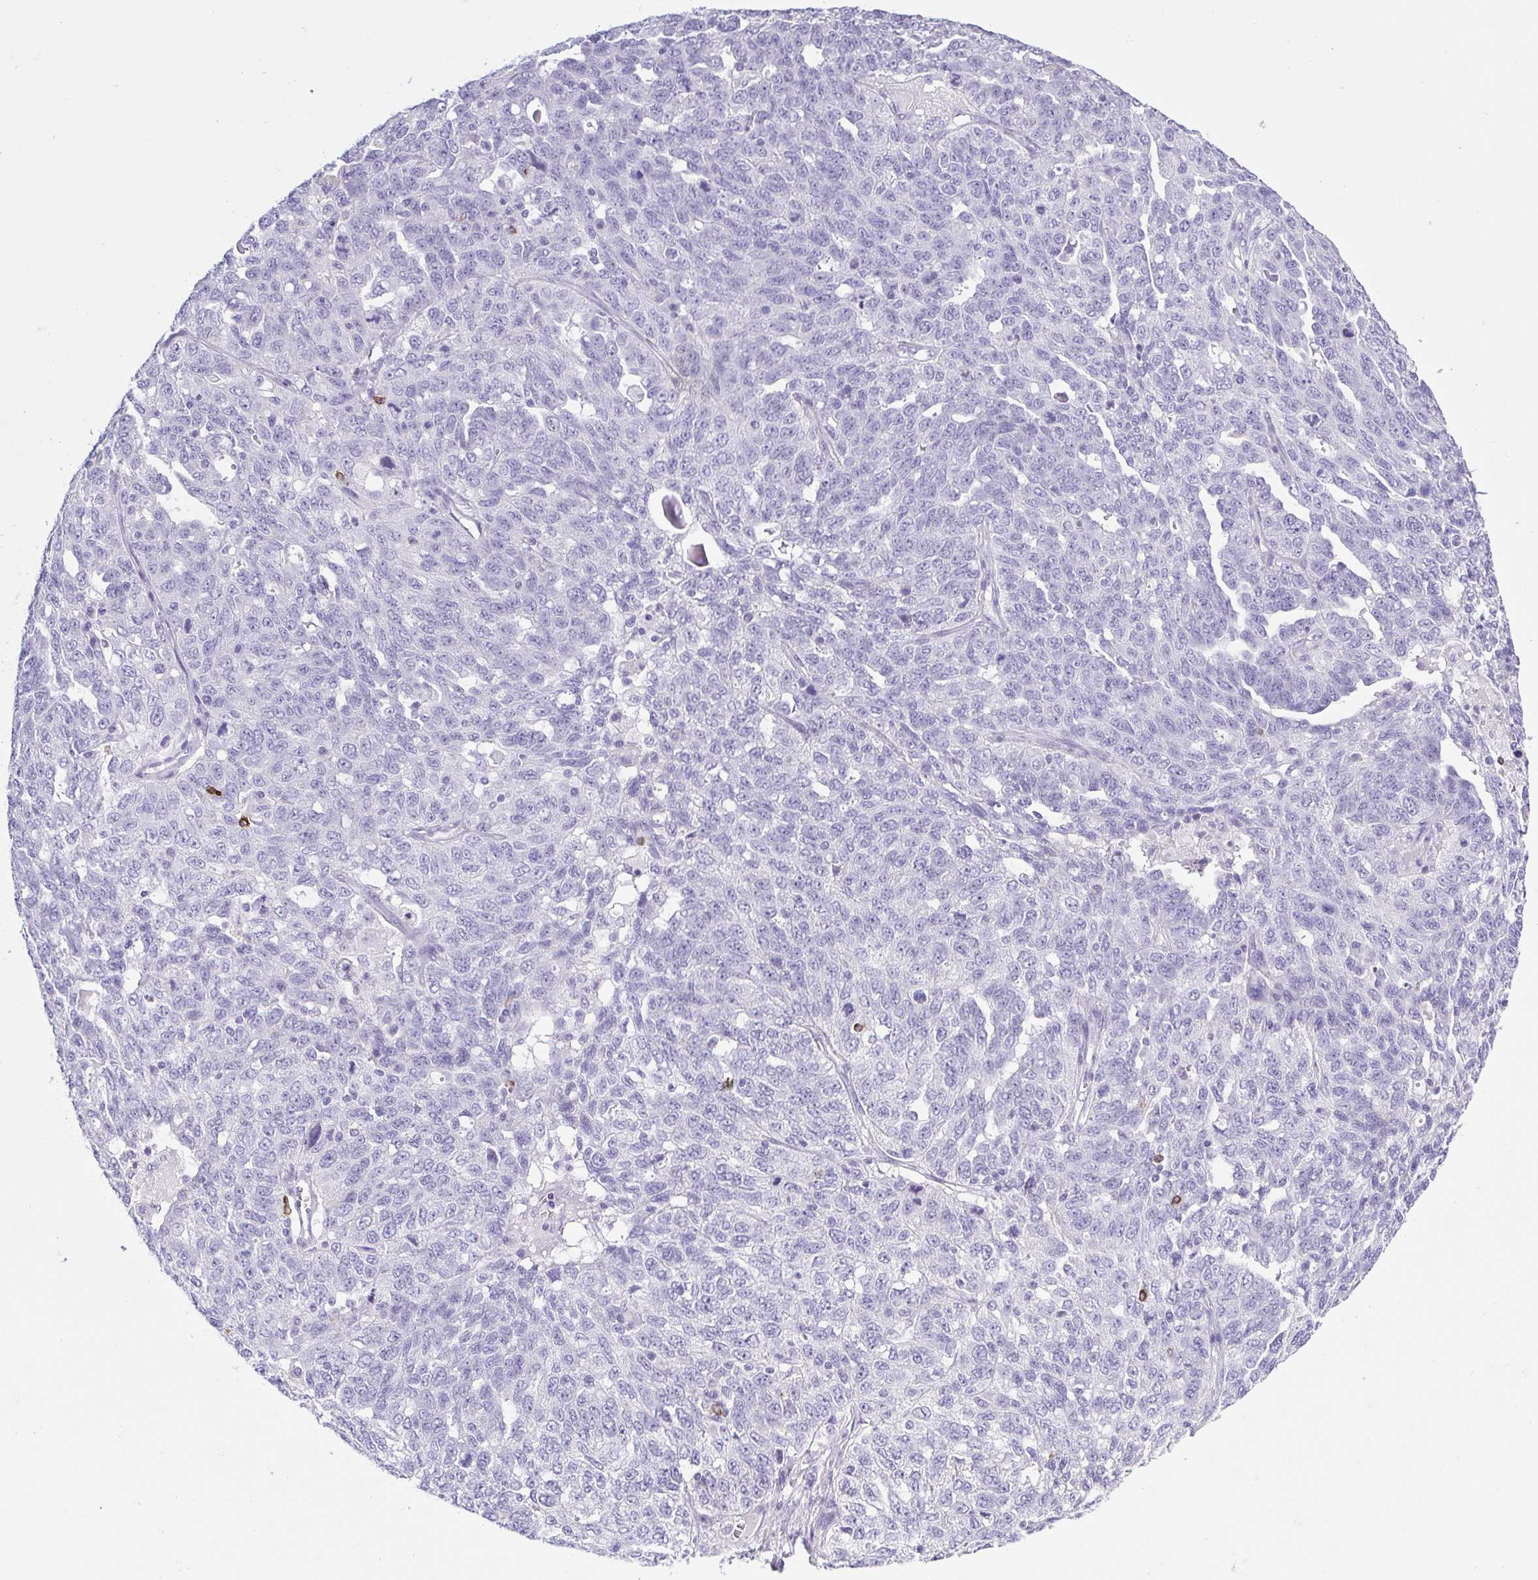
{"staining": {"intensity": "negative", "quantity": "none", "location": "none"}, "tissue": "ovarian cancer", "cell_type": "Tumor cells", "image_type": "cancer", "snomed": [{"axis": "morphology", "description": "Cystadenocarcinoma, serous, NOS"}, {"axis": "topography", "description": "Ovary"}], "caption": "High magnification brightfield microscopy of ovarian cancer stained with DAB (3,3'-diaminobenzidine) (brown) and counterstained with hematoxylin (blue): tumor cells show no significant positivity.", "gene": "BCAS1", "patient": {"sex": "female", "age": 71}}